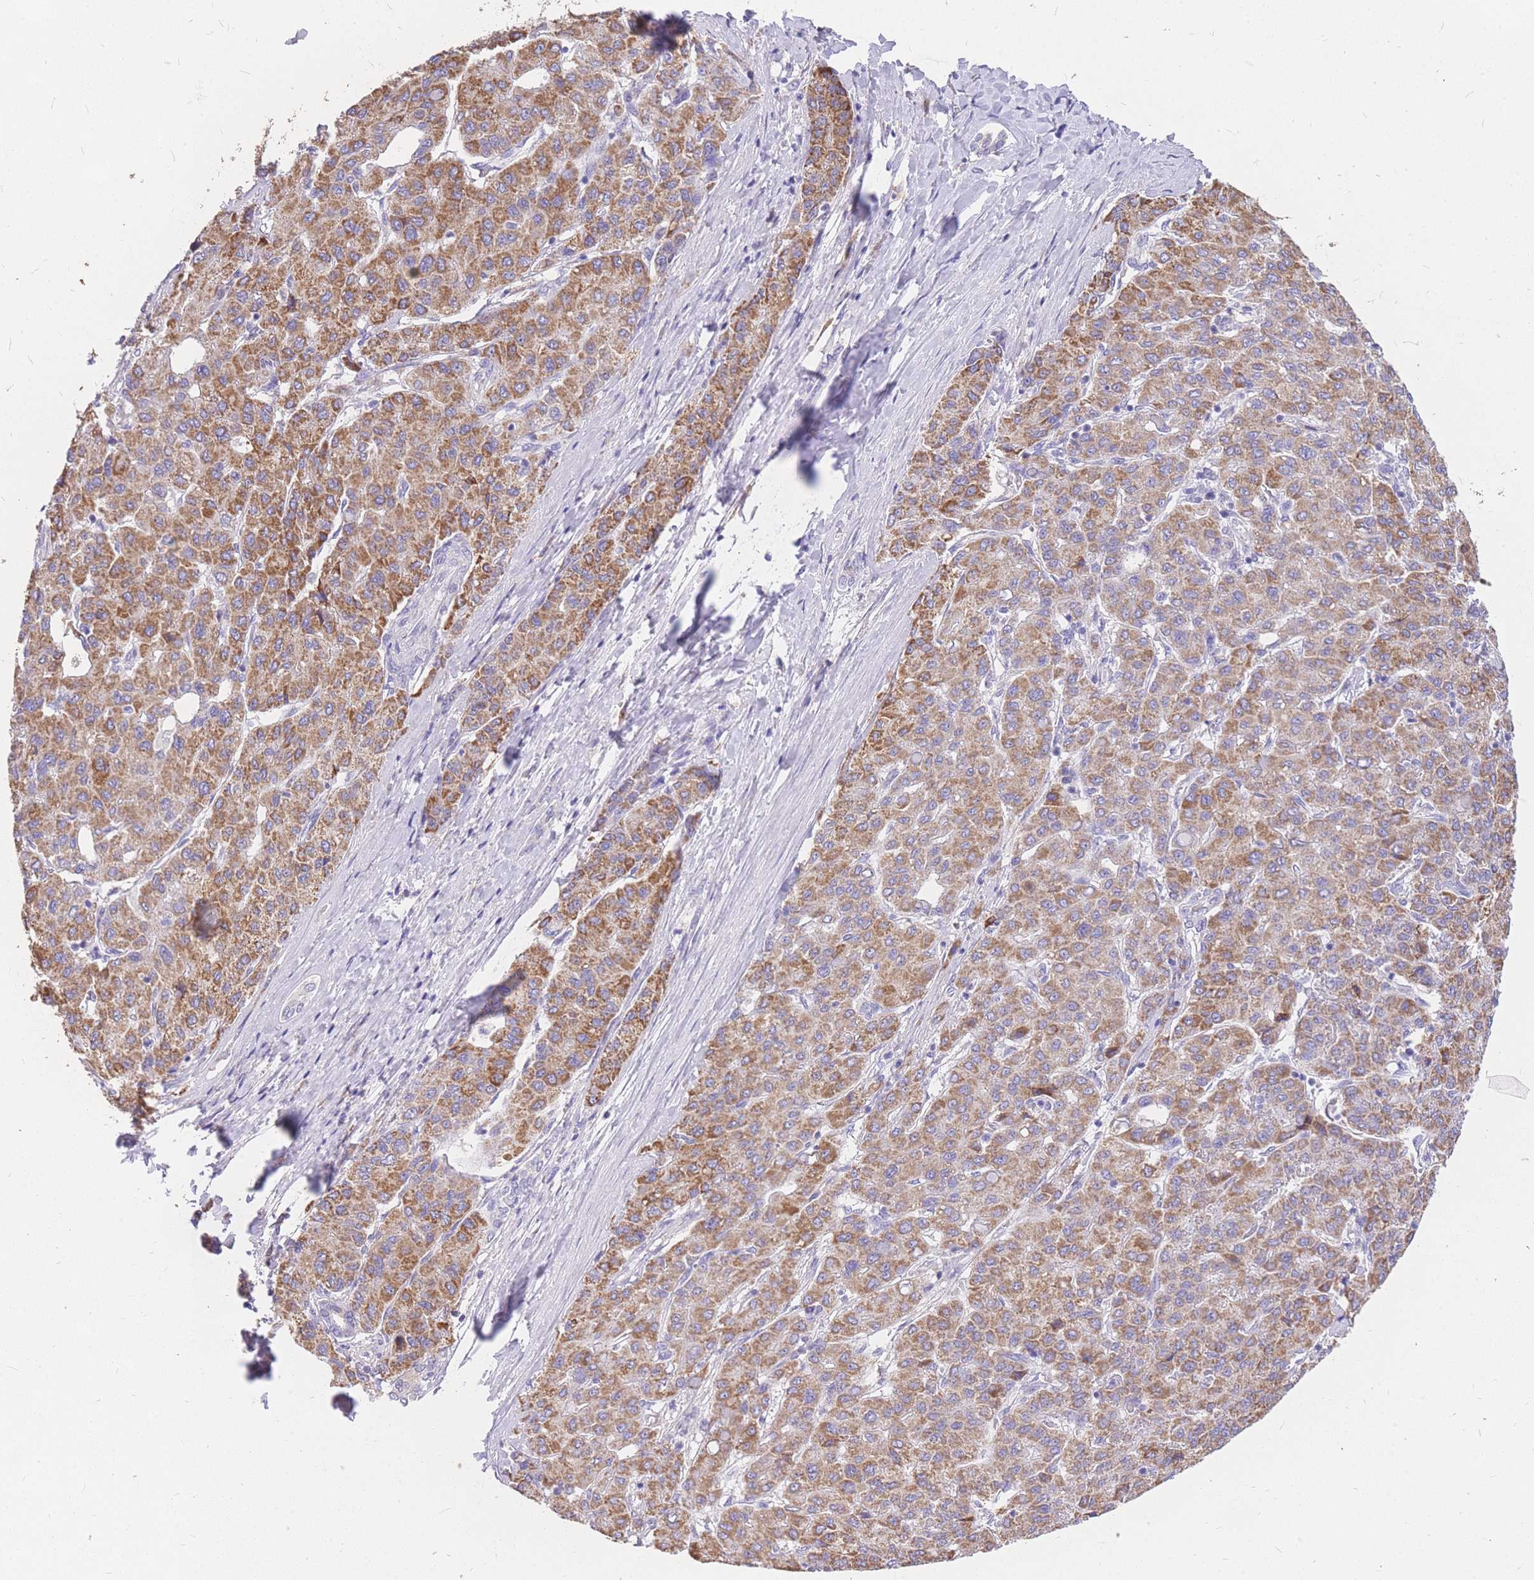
{"staining": {"intensity": "moderate", "quantity": ">75%", "location": "cytoplasmic/membranous"}, "tissue": "liver cancer", "cell_type": "Tumor cells", "image_type": "cancer", "snomed": [{"axis": "morphology", "description": "Carcinoma, Hepatocellular, NOS"}, {"axis": "topography", "description": "Liver"}], "caption": "A brown stain highlights moderate cytoplasmic/membranous expression of a protein in liver cancer tumor cells.", "gene": "C2orf88", "patient": {"sex": "male", "age": 65}}